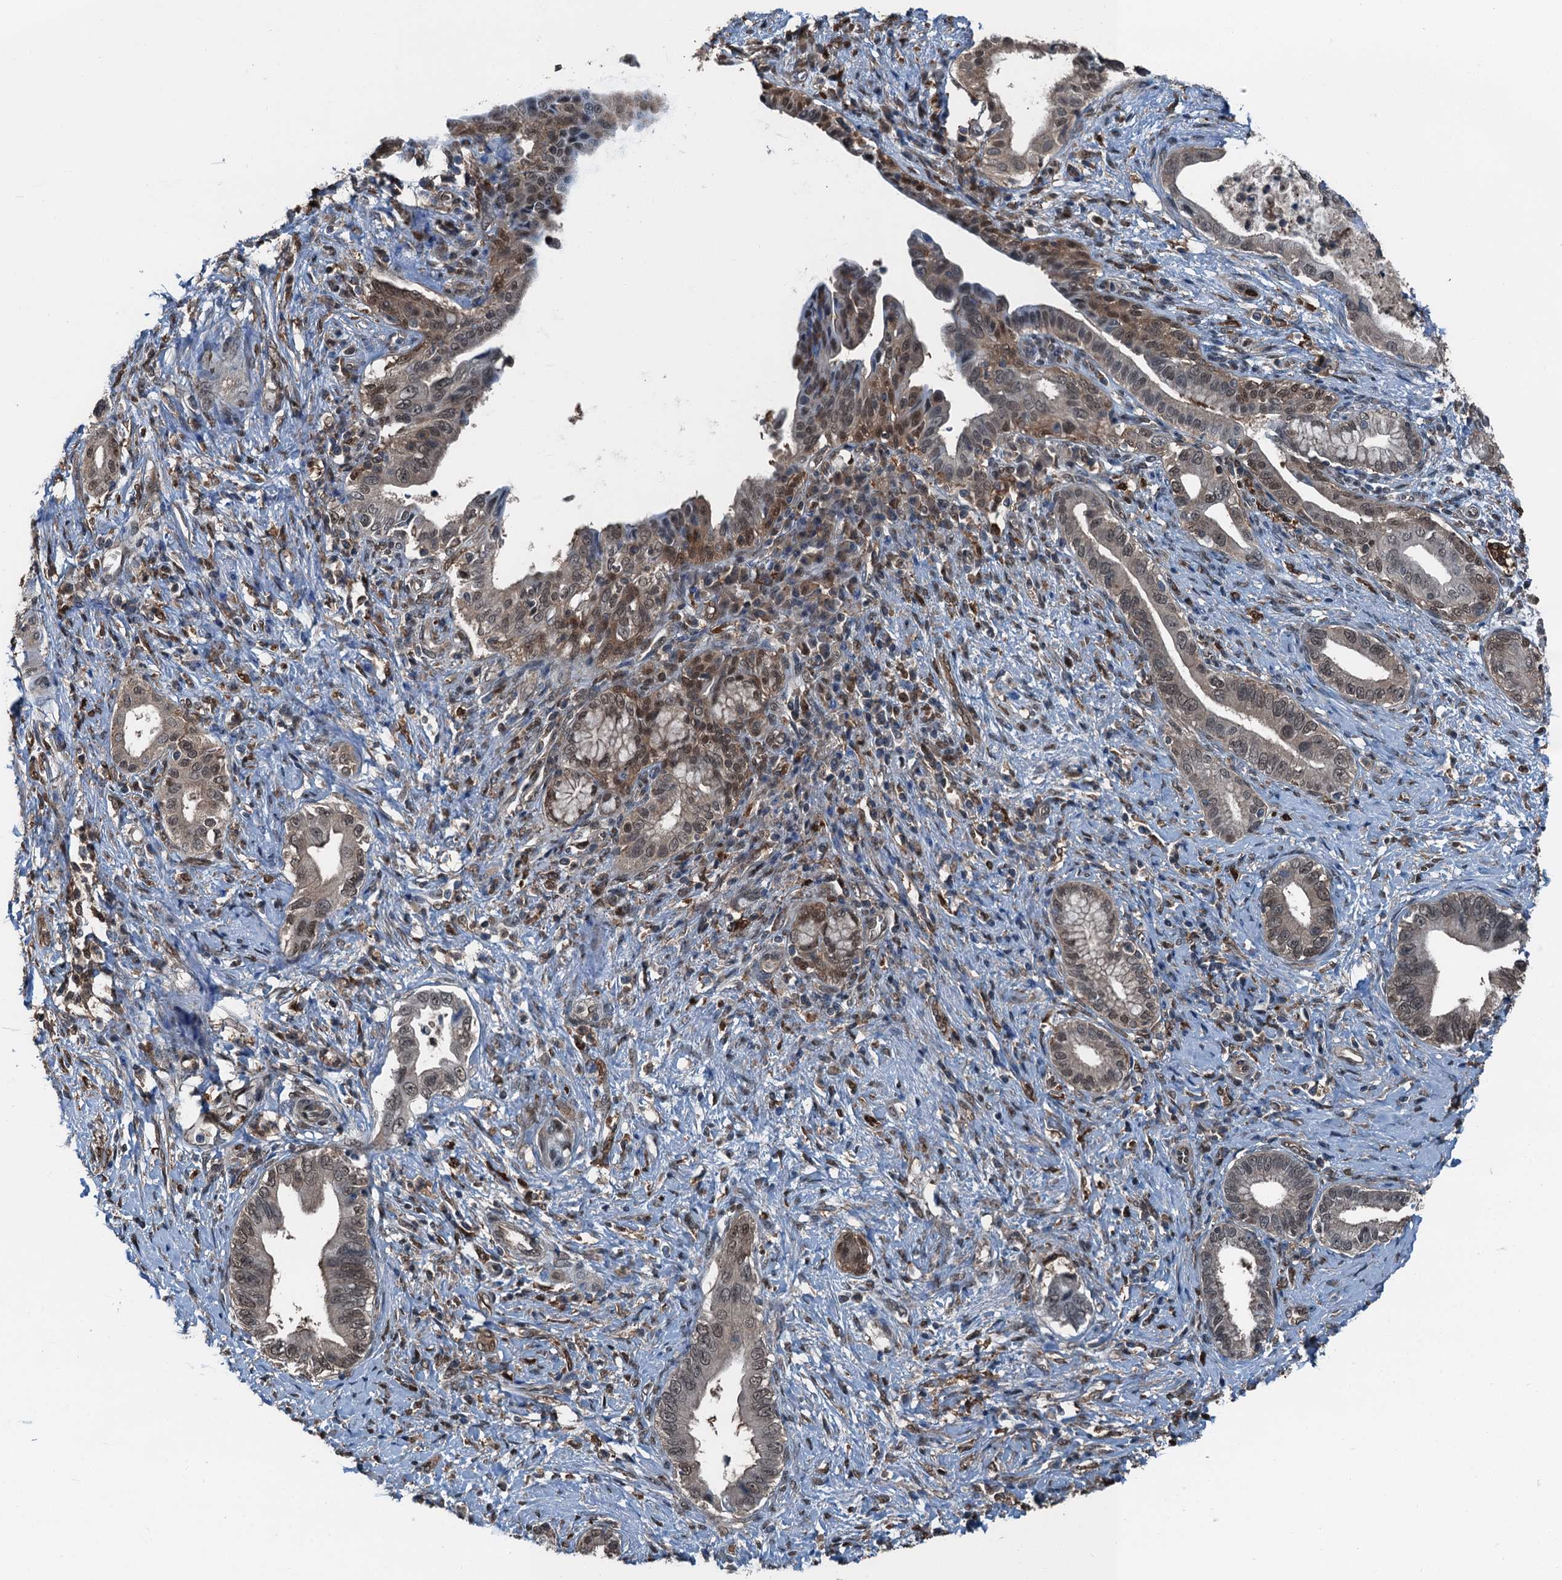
{"staining": {"intensity": "weak", "quantity": "25%-75%", "location": "cytoplasmic/membranous,nuclear"}, "tissue": "pancreatic cancer", "cell_type": "Tumor cells", "image_type": "cancer", "snomed": [{"axis": "morphology", "description": "Adenocarcinoma, NOS"}, {"axis": "topography", "description": "Pancreas"}], "caption": "This image displays immunohistochemistry (IHC) staining of human pancreatic cancer (adenocarcinoma), with low weak cytoplasmic/membranous and nuclear staining in approximately 25%-75% of tumor cells.", "gene": "RNH1", "patient": {"sex": "female", "age": 55}}